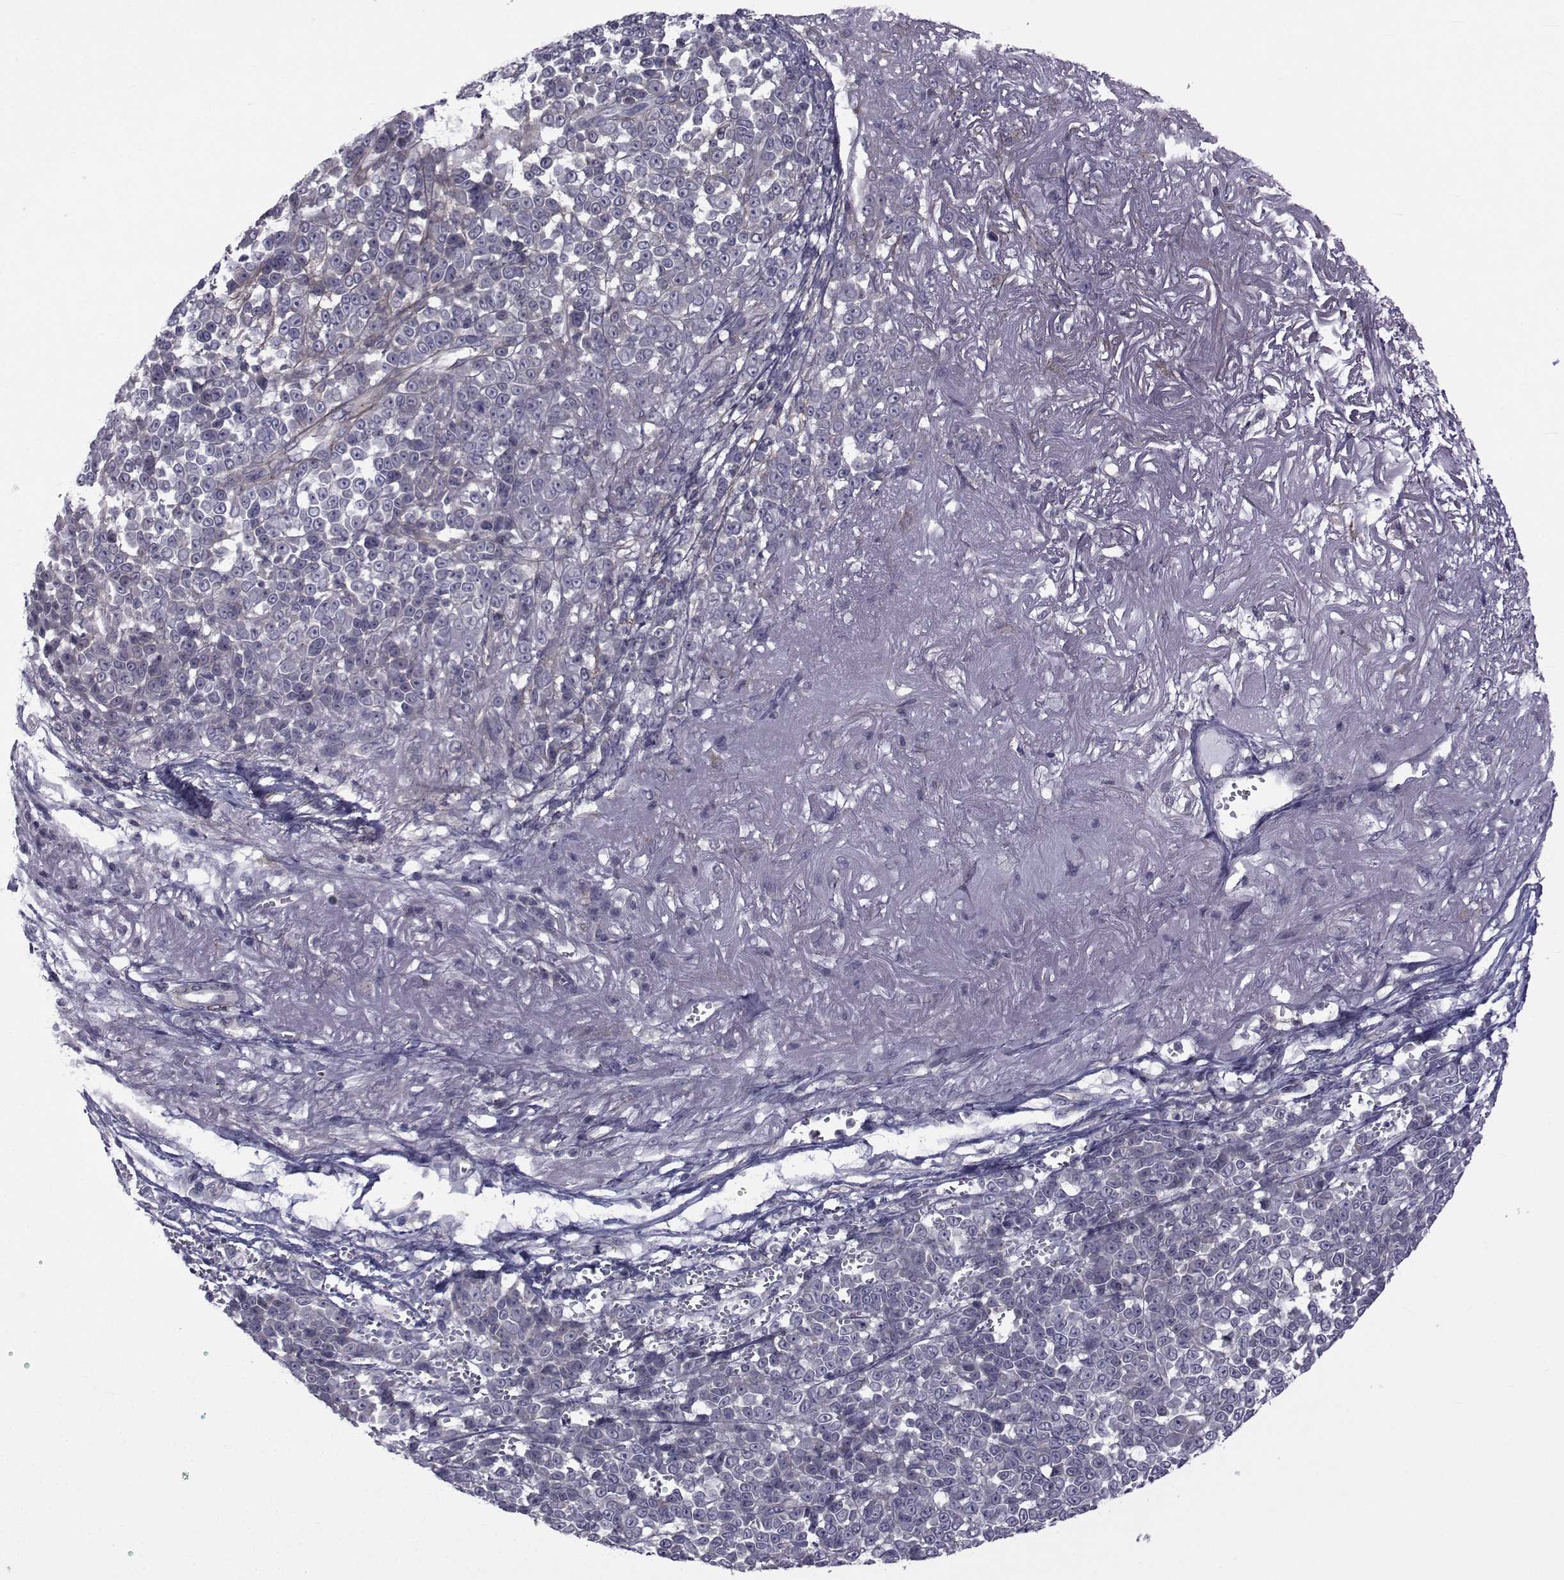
{"staining": {"intensity": "negative", "quantity": "none", "location": "none"}, "tissue": "melanoma", "cell_type": "Tumor cells", "image_type": "cancer", "snomed": [{"axis": "morphology", "description": "Malignant melanoma, NOS"}, {"axis": "topography", "description": "Skin"}], "caption": "IHC micrograph of human malignant melanoma stained for a protein (brown), which reveals no staining in tumor cells.", "gene": "SLC30A10", "patient": {"sex": "female", "age": 95}}